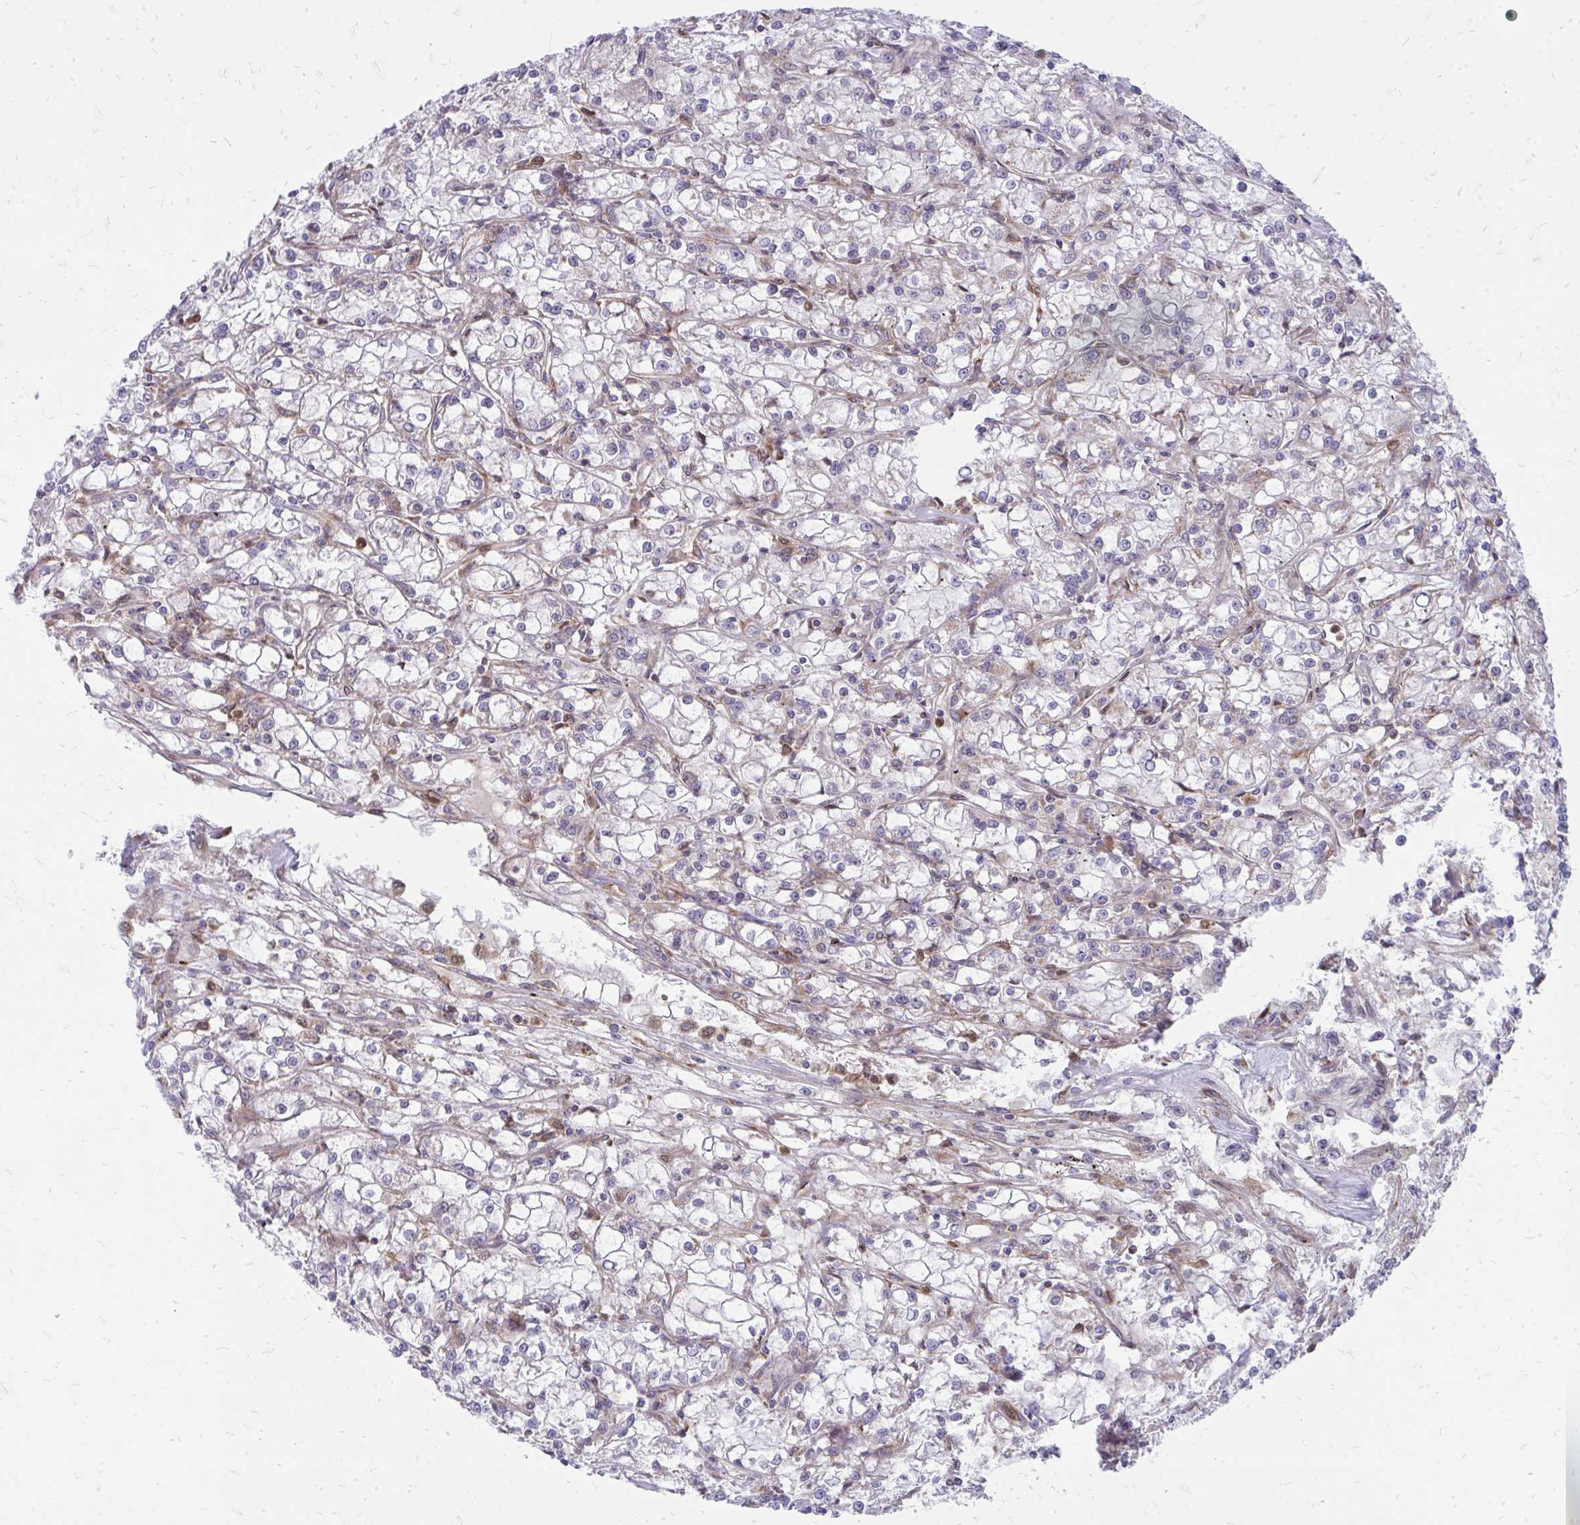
{"staining": {"intensity": "negative", "quantity": "none", "location": "none"}, "tissue": "renal cancer", "cell_type": "Tumor cells", "image_type": "cancer", "snomed": [{"axis": "morphology", "description": "Adenocarcinoma, NOS"}, {"axis": "topography", "description": "Kidney"}], "caption": "This is a photomicrograph of immunohistochemistry (IHC) staining of renal adenocarcinoma, which shows no staining in tumor cells. (DAB immunohistochemistry with hematoxylin counter stain).", "gene": "ASAP1", "patient": {"sex": "female", "age": 59}}